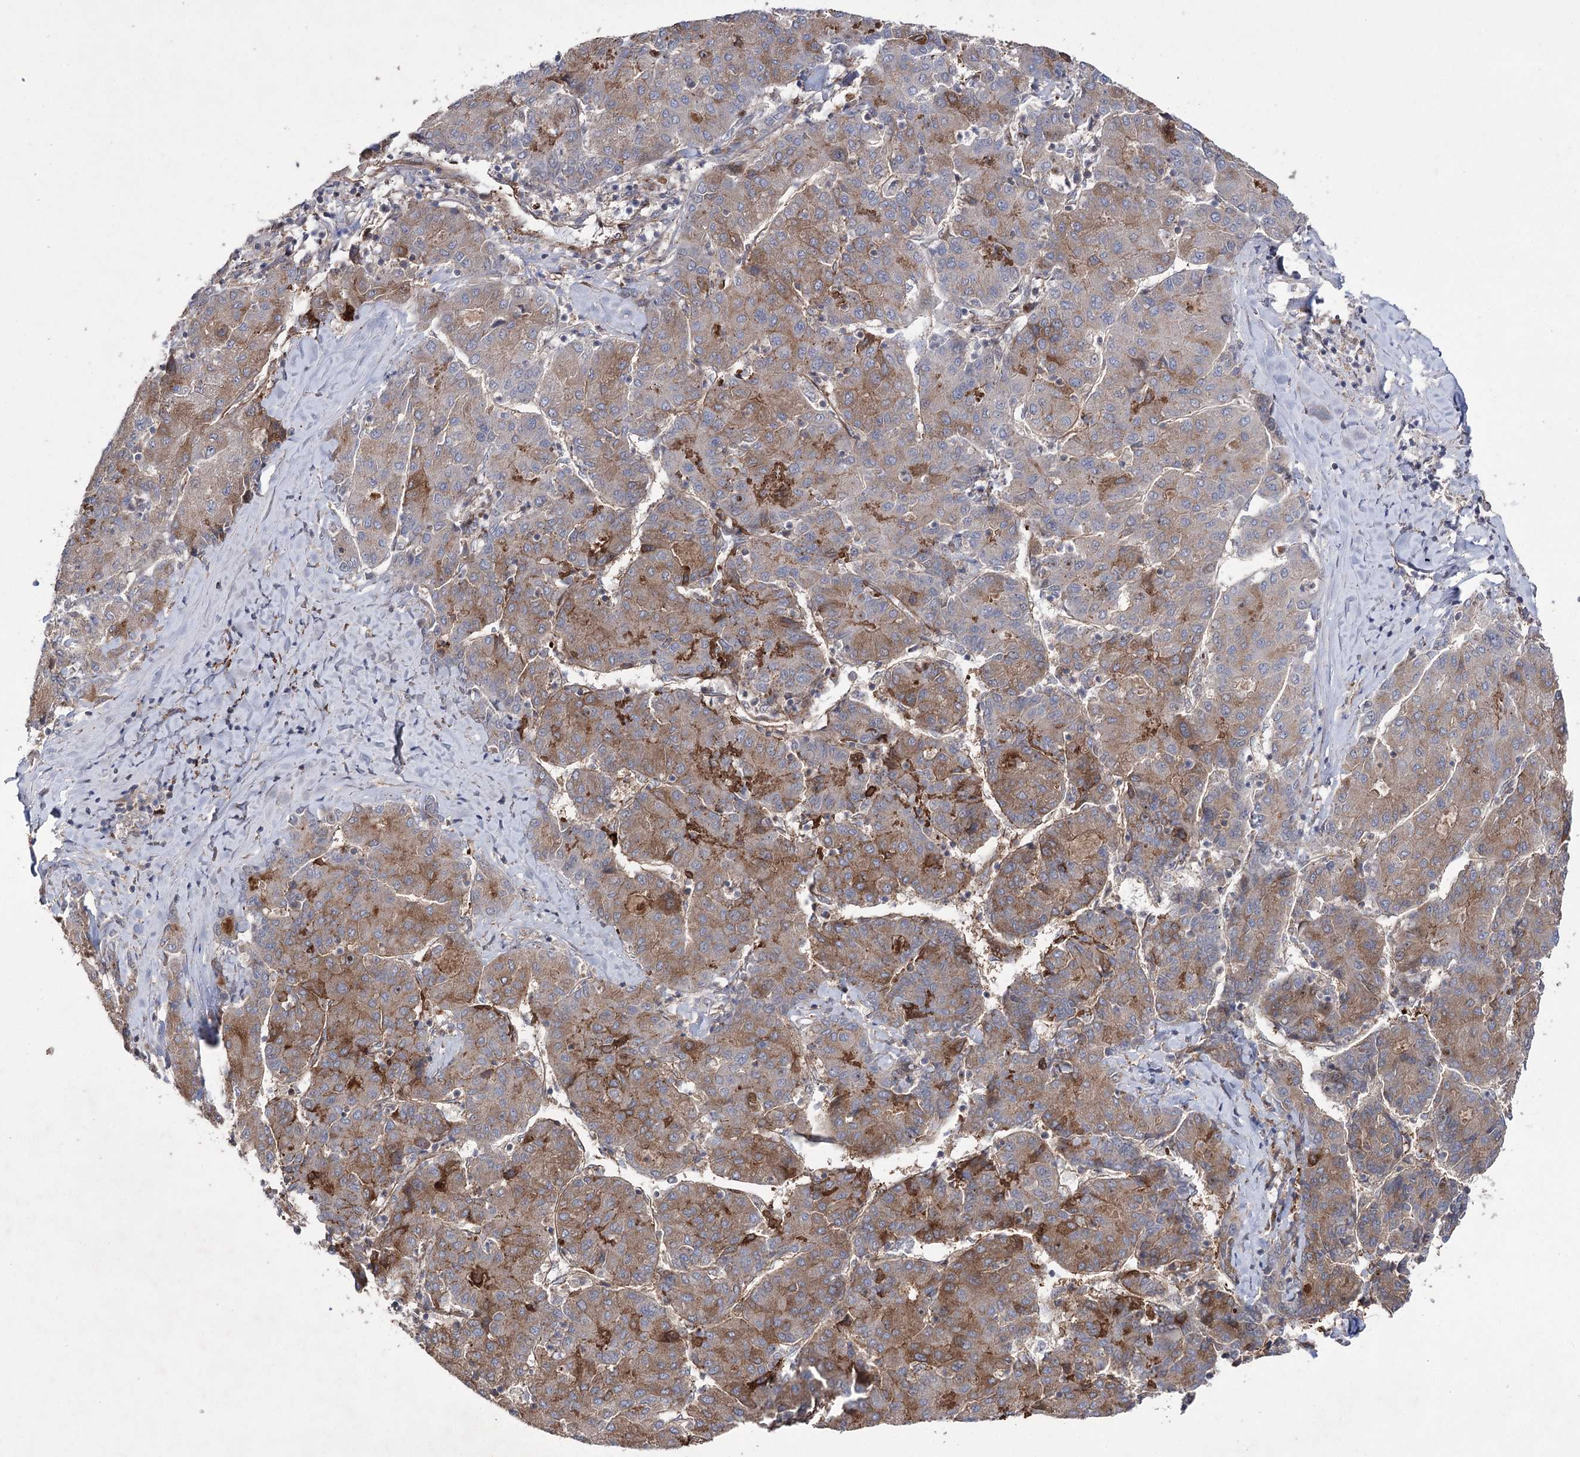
{"staining": {"intensity": "moderate", "quantity": ">75%", "location": "cytoplasmic/membranous"}, "tissue": "liver cancer", "cell_type": "Tumor cells", "image_type": "cancer", "snomed": [{"axis": "morphology", "description": "Carcinoma, Hepatocellular, NOS"}, {"axis": "topography", "description": "Liver"}], "caption": "A medium amount of moderate cytoplasmic/membranous staining is seen in about >75% of tumor cells in hepatocellular carcinoma (liver) tissue. The staining is performed using DAB (3,3'-diaminobenzidine) brown chromogen to label protein expression. The nuclei are counter-stained blue using hematoxylin.", "gene": "OTUD1", "patient": {"sex": "male", "age": 65}}